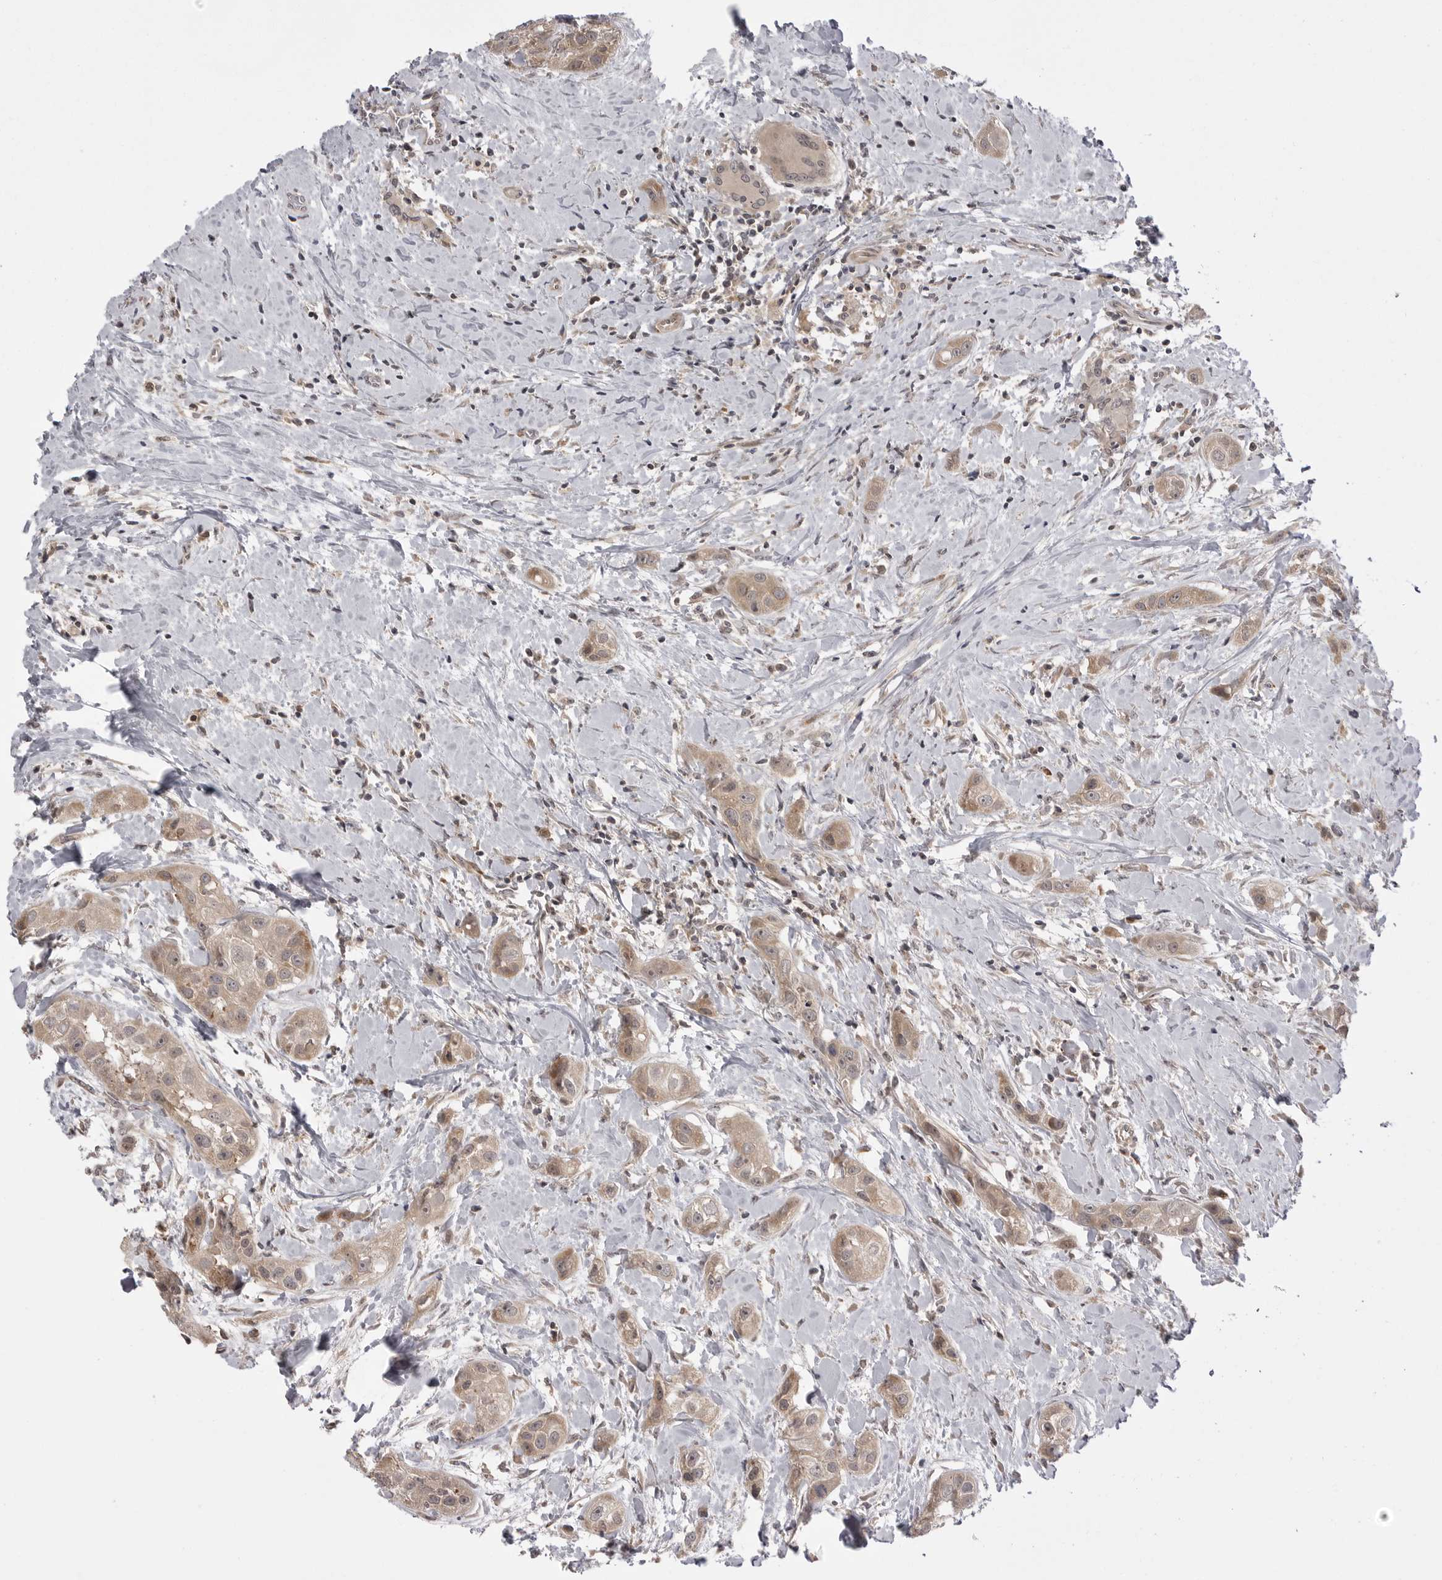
{"staining": {"intensity": "weak", "quantity": ">75%", "location": "cytoplasmic/membranous"}, "tissue": "head and neck cancer", "cell_type": "Tumor cells", "image_type": "cancer", "snomed": [{"axis": "morphology", "description": "Normal tissue, NOS"}, {"axis": "morphology", "description": "Squamous cell carcinoma, NOS"}, {"axis": "topography", "description": "Skeletal muscle"}, {"axis": "topography", "description": "Head-Neck"}], "caption": "Human squamous cell carcinoma (head and neck) stained with a brown dye demonstrates weak cytoplasmic/membranous positive staining in about >75% of tumor cells.", "gene": "PTK2B", "patient": {"sex": "male", "age": 51}}